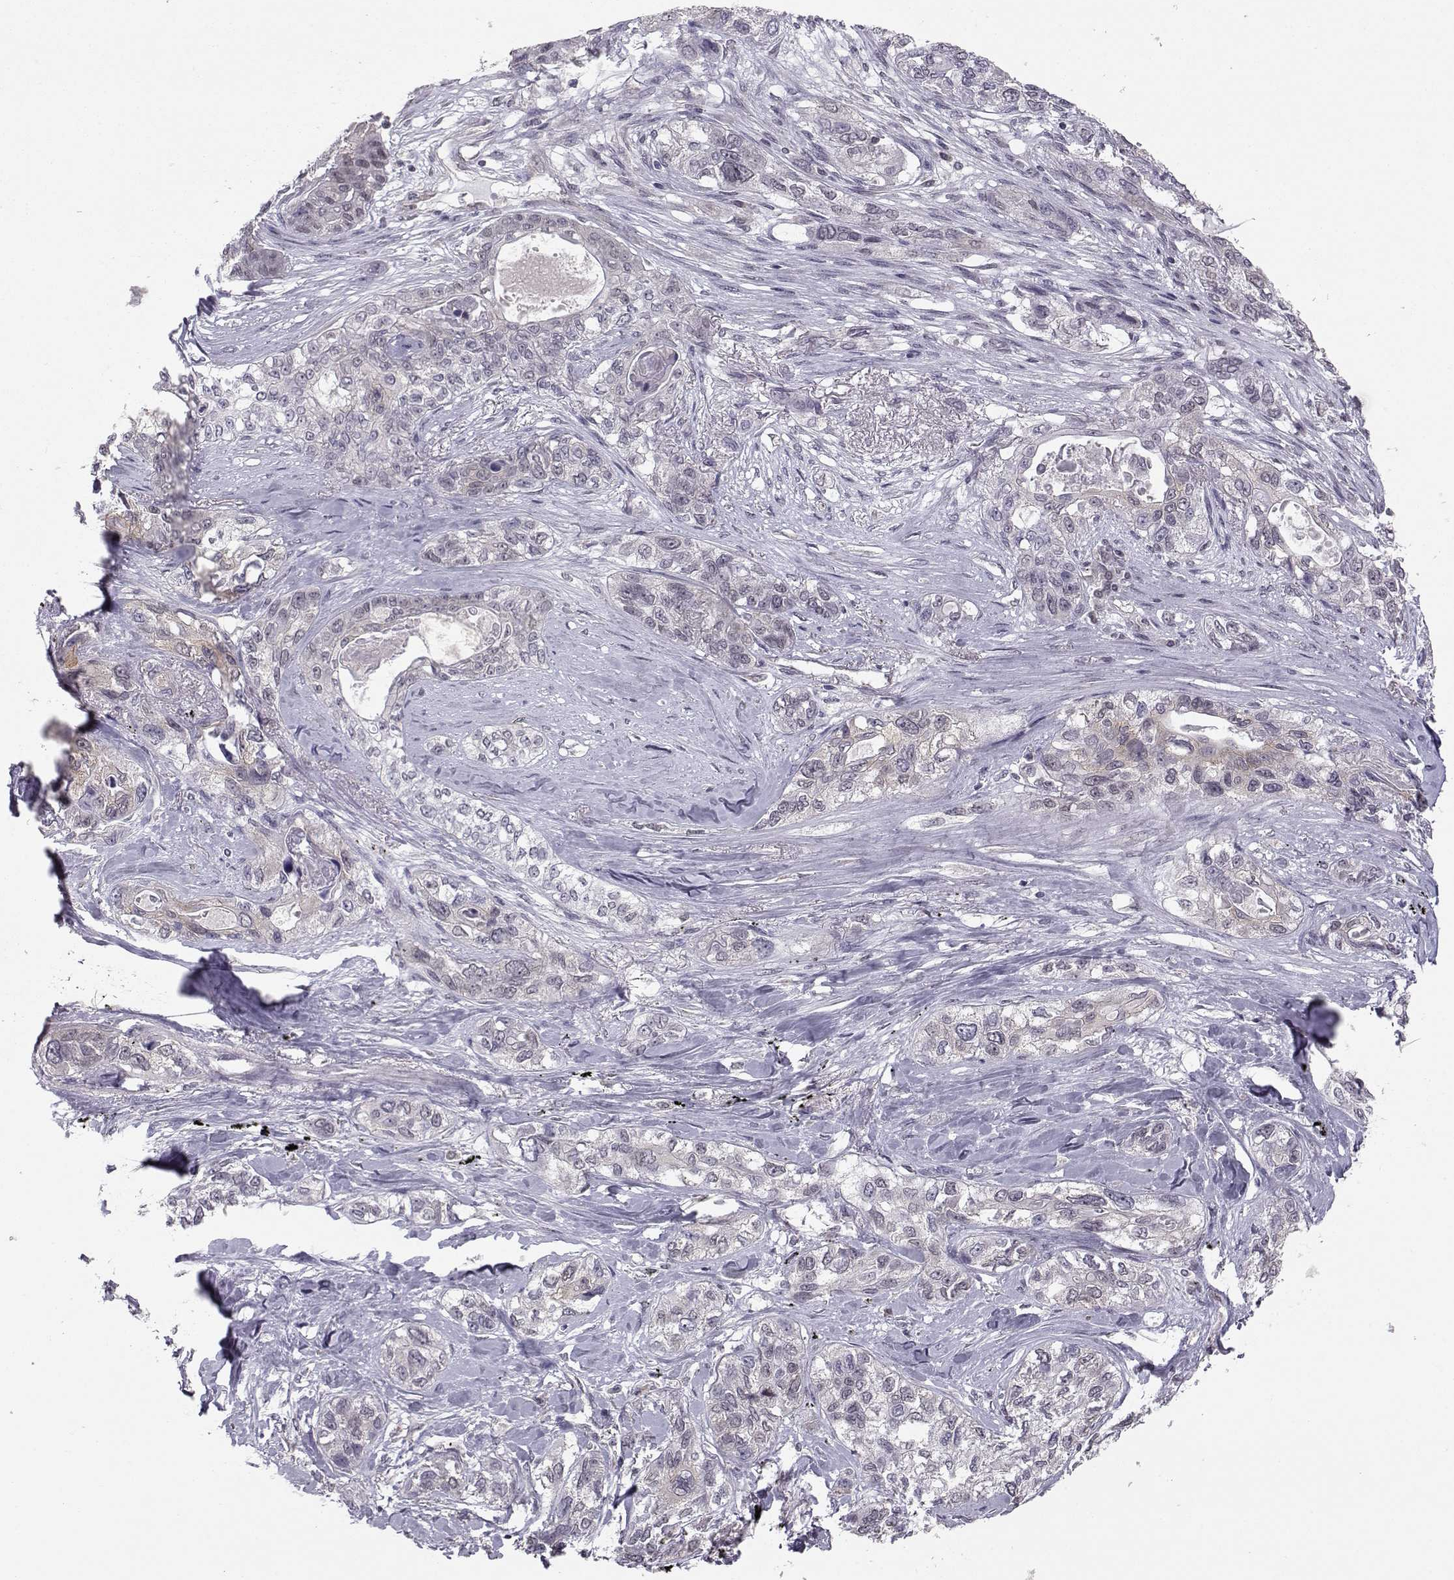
{"staining": {"intensity": "negative", "quantity": "none", "location": "none"}, "tissue": "lung cancer", "cell_type": "Tumor cells", "image_type": "cancer", "snomed": [{"axis": "morphology", "description": "Squamous cell carcinoma, NOS"}, {"axis": "topography", "description": "Lung"}], "caption": "This is an immunohistochemistry photomicrograph of human squamous cell carcinoma (lung). There is no expression in tumor cells.", "gene": "KIF13B", "patient": {"sex": "female", "age": 70}}